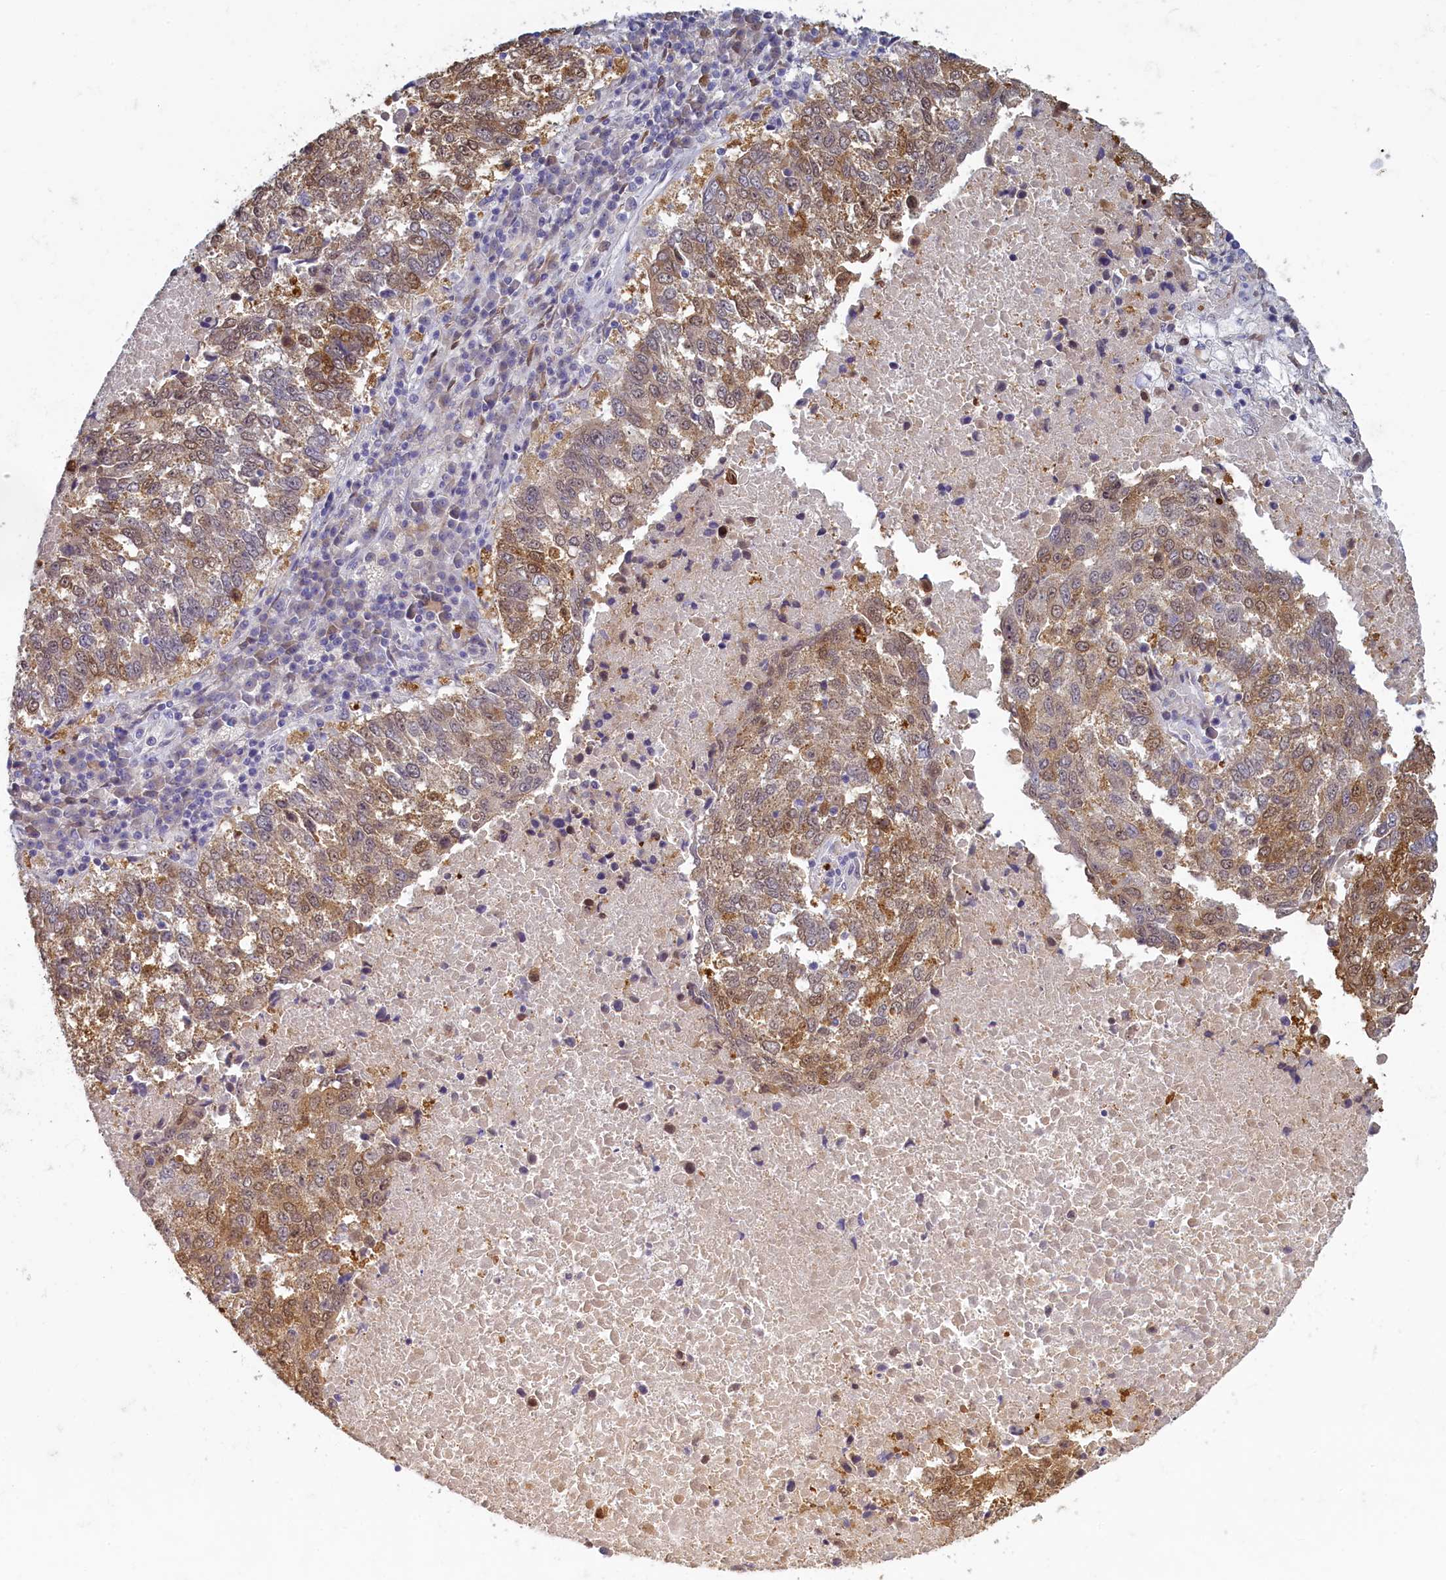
{"staining": {"intensity": "strong", "quantity": "25%-75%", "location": "cytoplasmic/membranous,nuclear"}, "tissue": "lung cancer", "cell_type": "Tumor cells", "image_type": "cancer", "snomed": [{"axis": "morphology", "description": "Squamous cell carcinoma, NOS"}, {"axis": "topography", "description": "Lung"}], "caption": "Immunohistochemical staining of squamous cell carcinoma (lung) reveals high levels of strong cytoplasmic/membranous and nuclear protein positivity in about 25%-75% of tumor cells. Immunohistochemistry stains the protein of interest in brown and the nuclei are stained blue.", "gene": "UCHL3", "patient": {"sex": "male", "age": 73}}